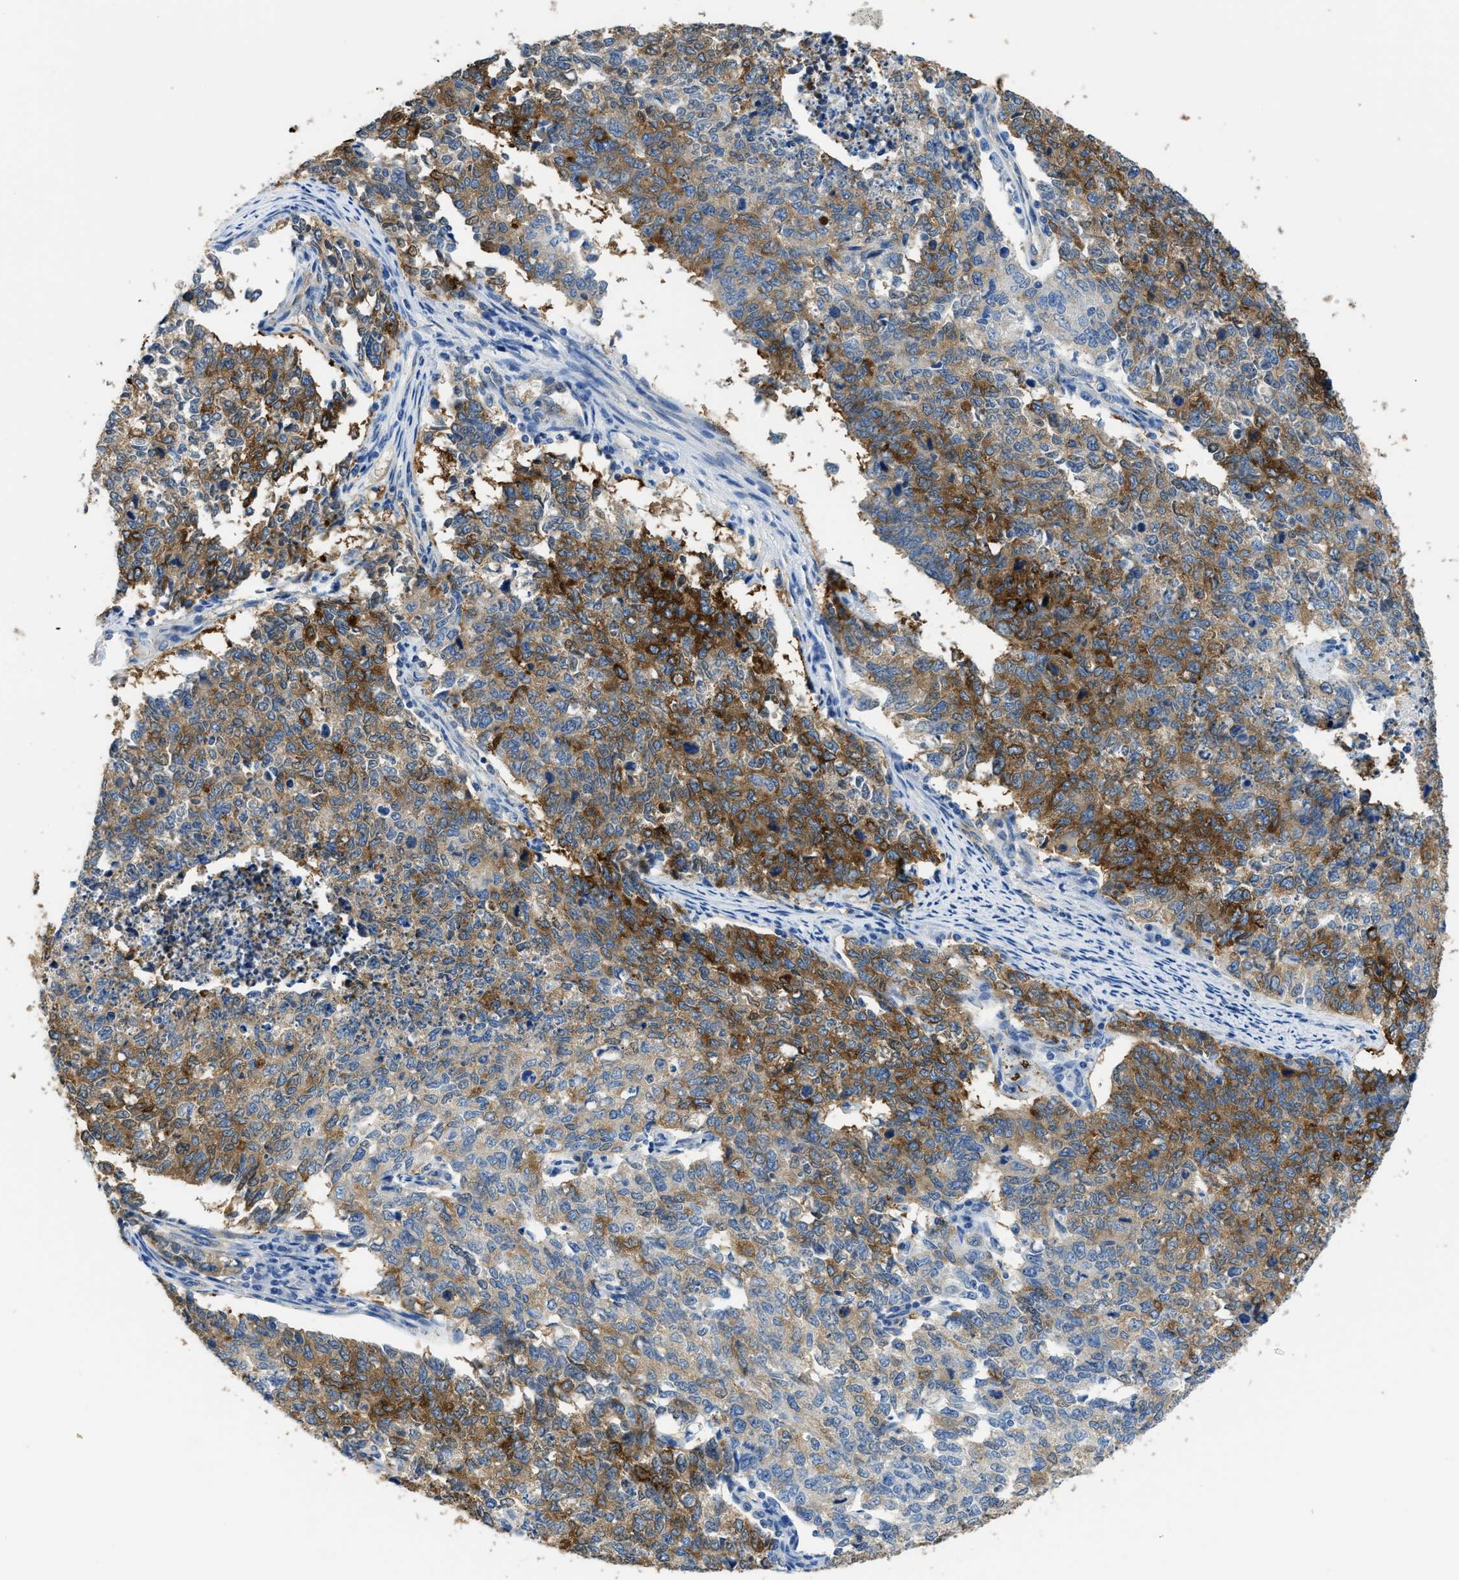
{"staining": {"intensity": "strong", "quantity": "25%-75%", "location": "cytoplasmic/membranous"}, "tissue": "cervical cancer", "cell_type": "Tumor cells", "image_type": "cancer", "snomed": [{"axis": "morphology", "description": "Squamous cell carcinoma, NOS"}, {"axis": "topography", "description": "Cervix"}], "caption": "IHC (DAB) staining of human squamous cell carcinoma (cervical) demonstrates strong cytoplasmic/membranous protein expression in approximately 25%-75% of tumor cells.", "gene": "ZSWIM5", "patient": {"sex": "female", "age": 63}}